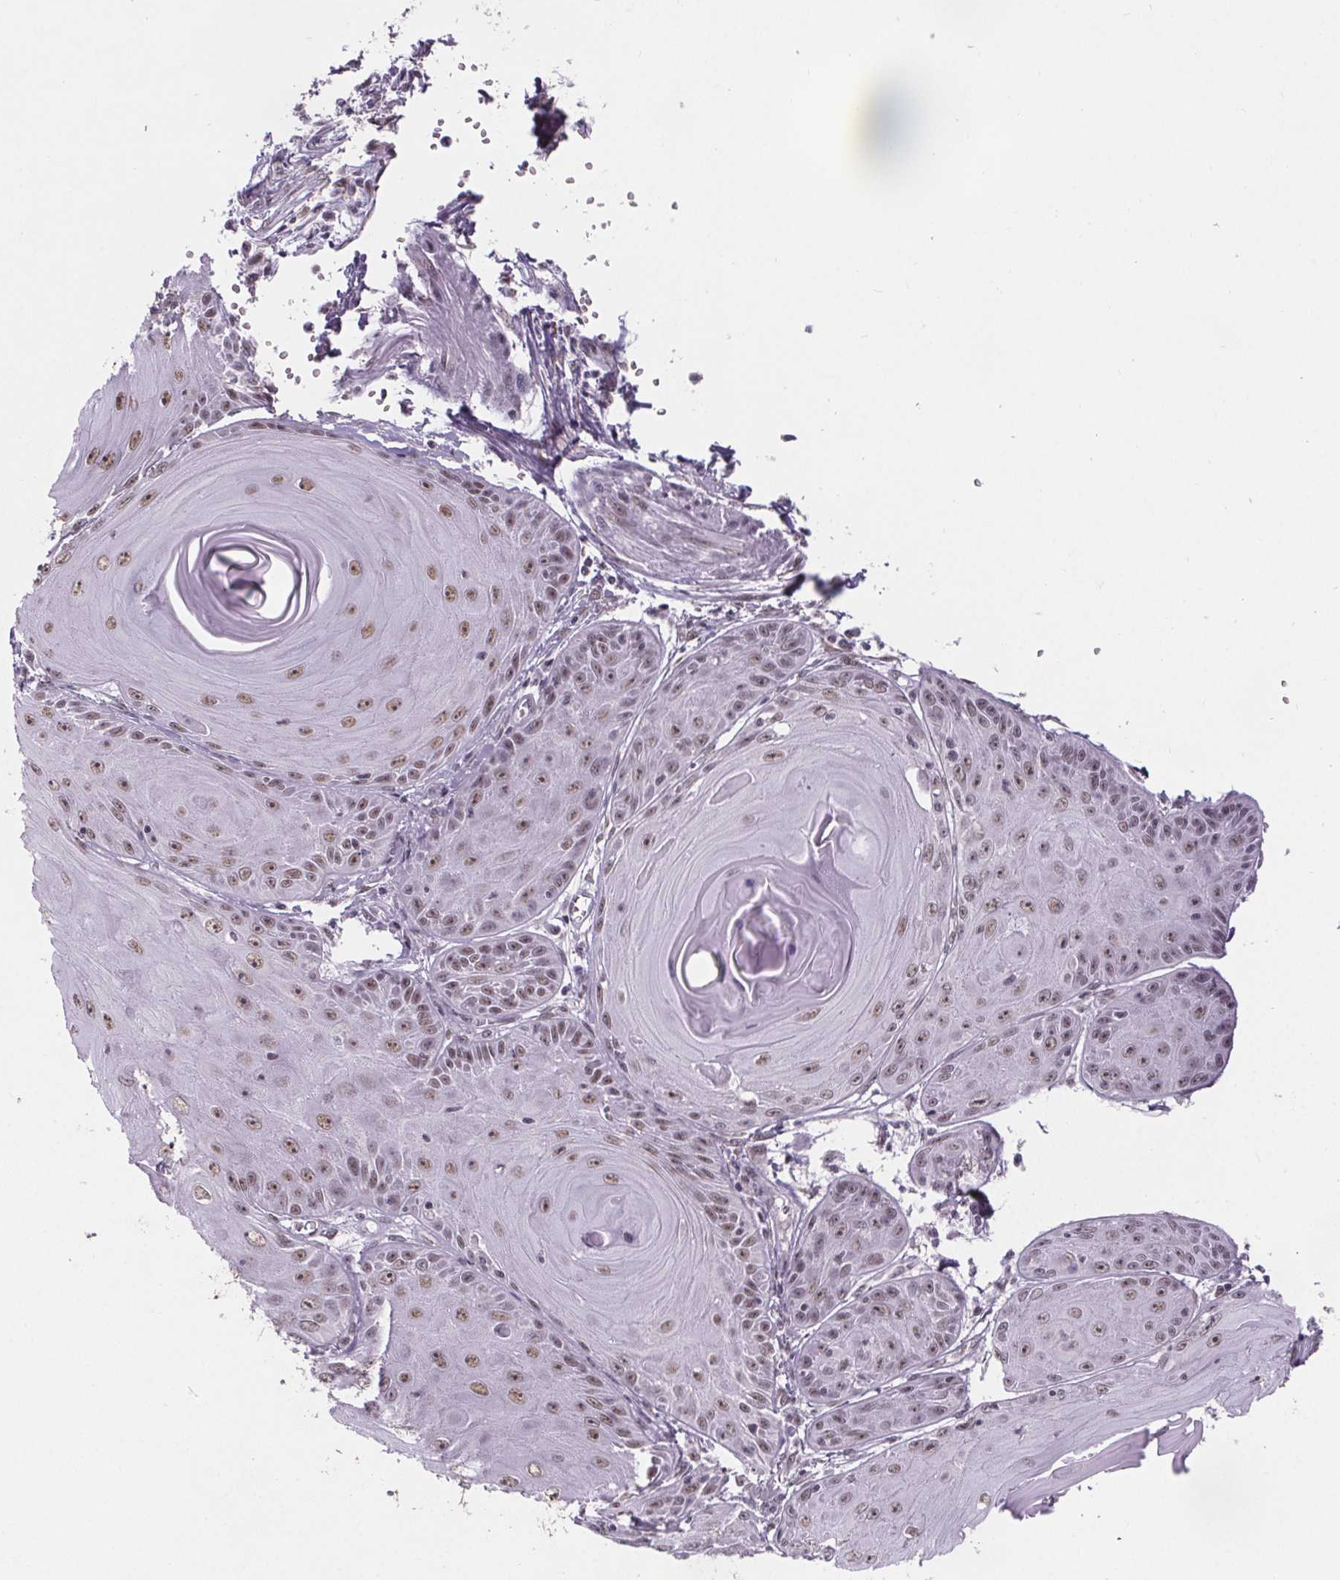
{"staining": {"intensity": "moderate", "quantity": ">75%", "location": "nuclear"}, "tissue": "skin cancer", "cell_type": "Tumor cells", "image_type": "cancer", "snomed": [{"axis": "morphology", "description": "Squamous cell carcinoma, NOS"}, {"axis": "topography", "description": "Skin"}, {"axis": "topography", "description": "Vulva"}], "caption": "A histopathology image of human squamous cell carcinoma (skin) stained for a protein reveals moderate nuclear brown staining in tumor cells.", "gene": "ZNF572", "patient": {"sex": "female", "age": 85}}